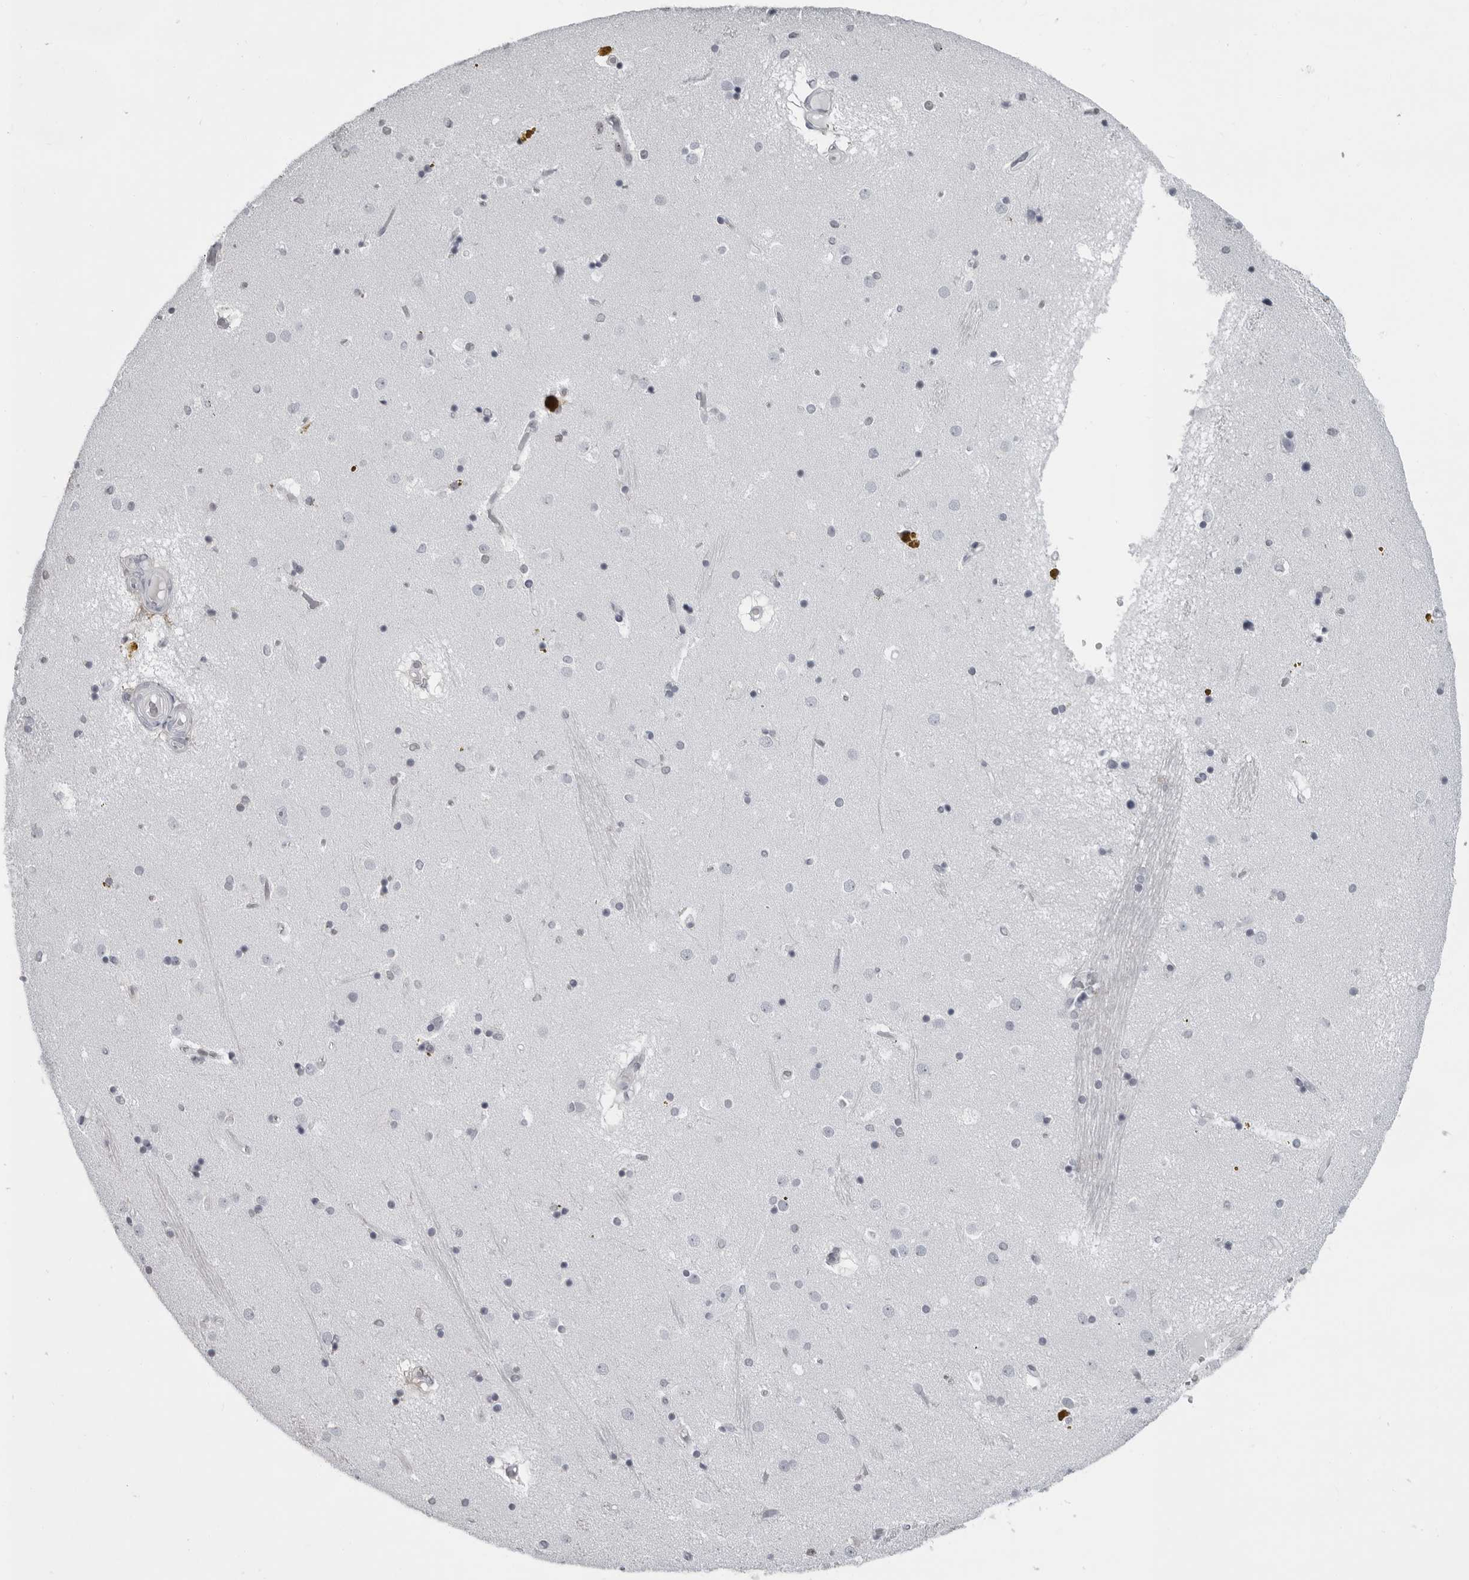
{"staining": {"intensity": "negative", "quantity": "none", "location": "none"}, "tissue": "caudate", "cell_type": "Glial cells", "image_type": "normal", "snomed": [{"axis": "morphology", "description": "Normal tissue, NOS"}, {"axis": "topography", "description": "Lateral ventricle wall"}], "caption": "The image exhibits no staining of glial cells in benign caudate.", "gene": "LZIC", "patient": {"sex": "male", "age": 70}}